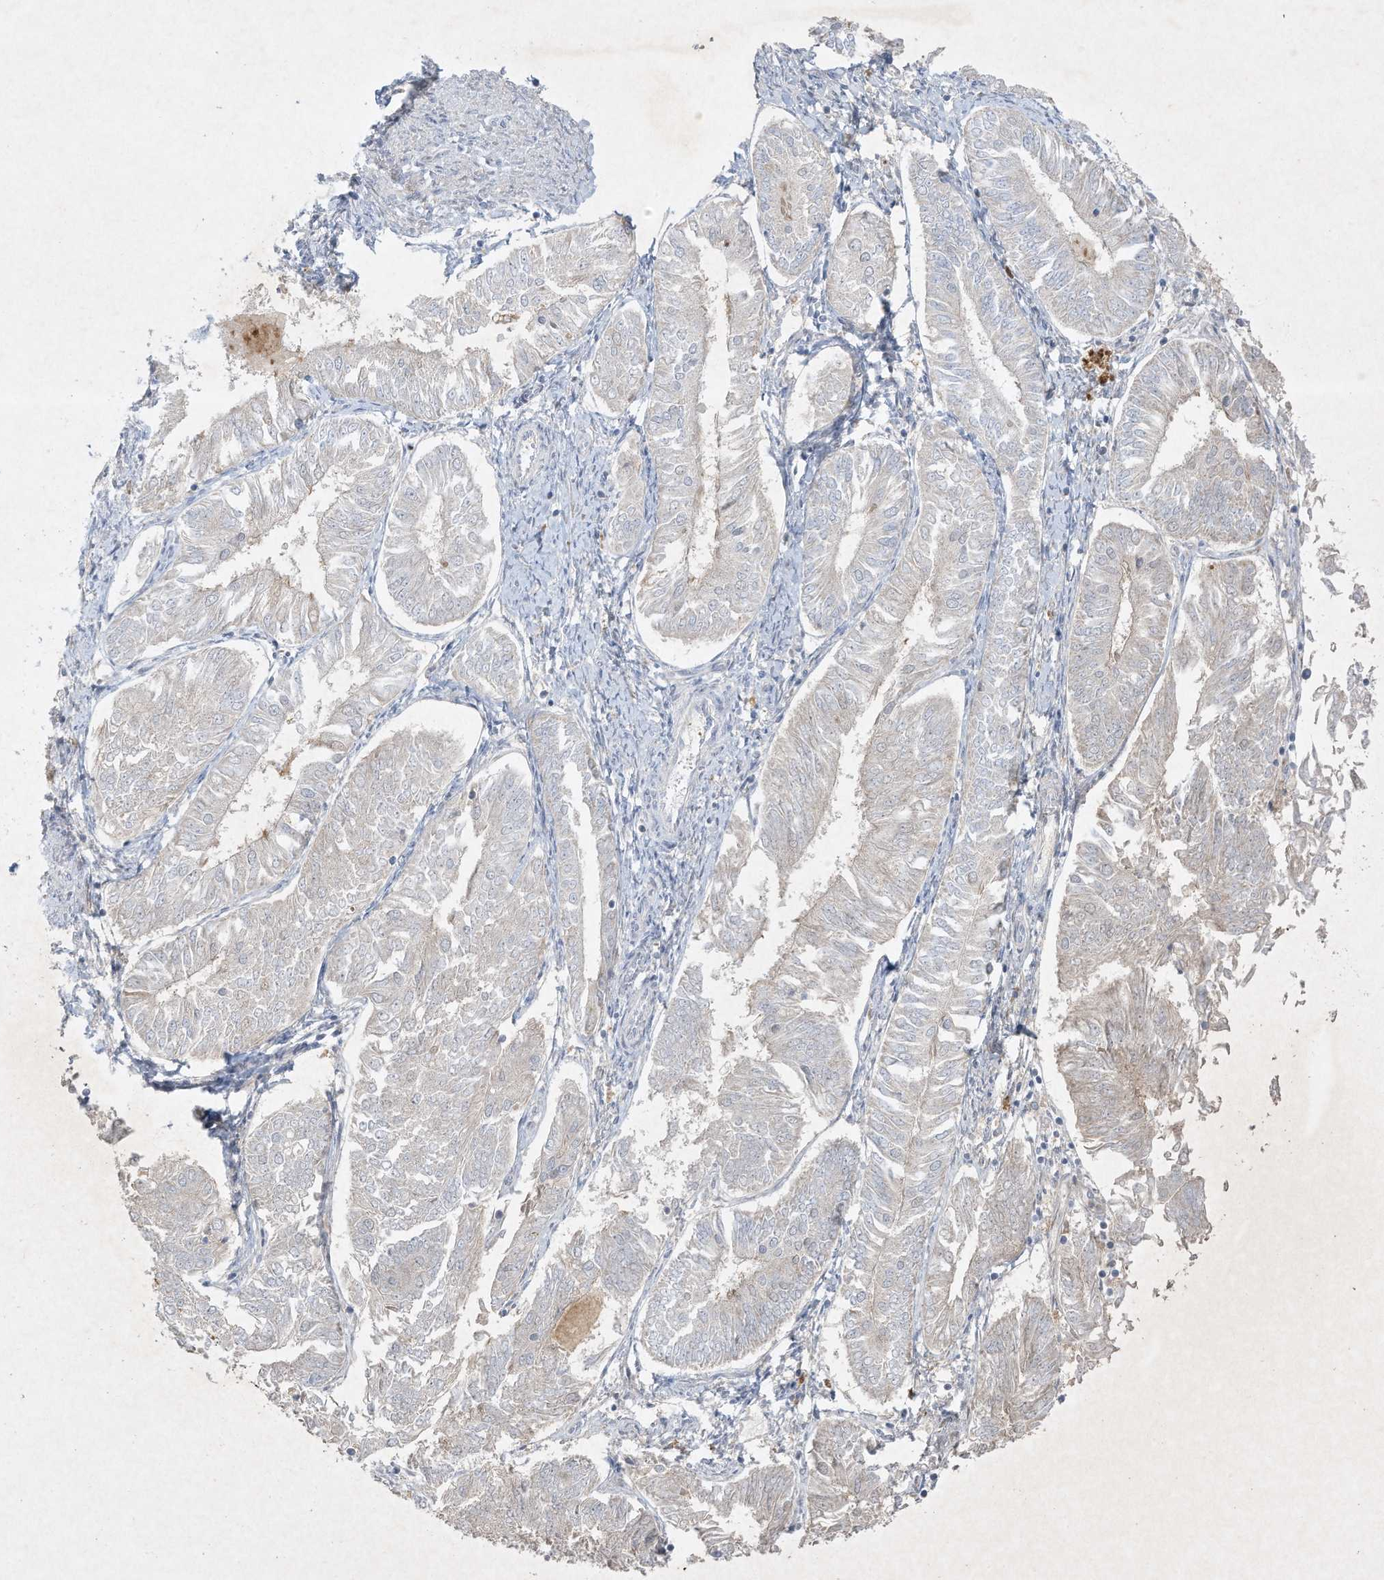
{"staining": {"intensity": "negative", "quantity": "none", "location": "none"}, "tissue": "endometrial cancer", "cell_type": "Tumor cells", "image_type": "cancer", "snomed": [{"axis": "morphology", "description": "Adenocarcinoma, NOS"}, {"axis": "topography", "description": "Endometrium"}], "caption": "Immunohistochemistry photomicrograph of neoplastic tissue: human adenocarcinoma (endometrial) stained with DAB (3,3'-diaminobenzidine) reveals no significant protein expression in tumor cells.", "gene": "FETUB", "patient": {"sex": "female", "age": 58}}